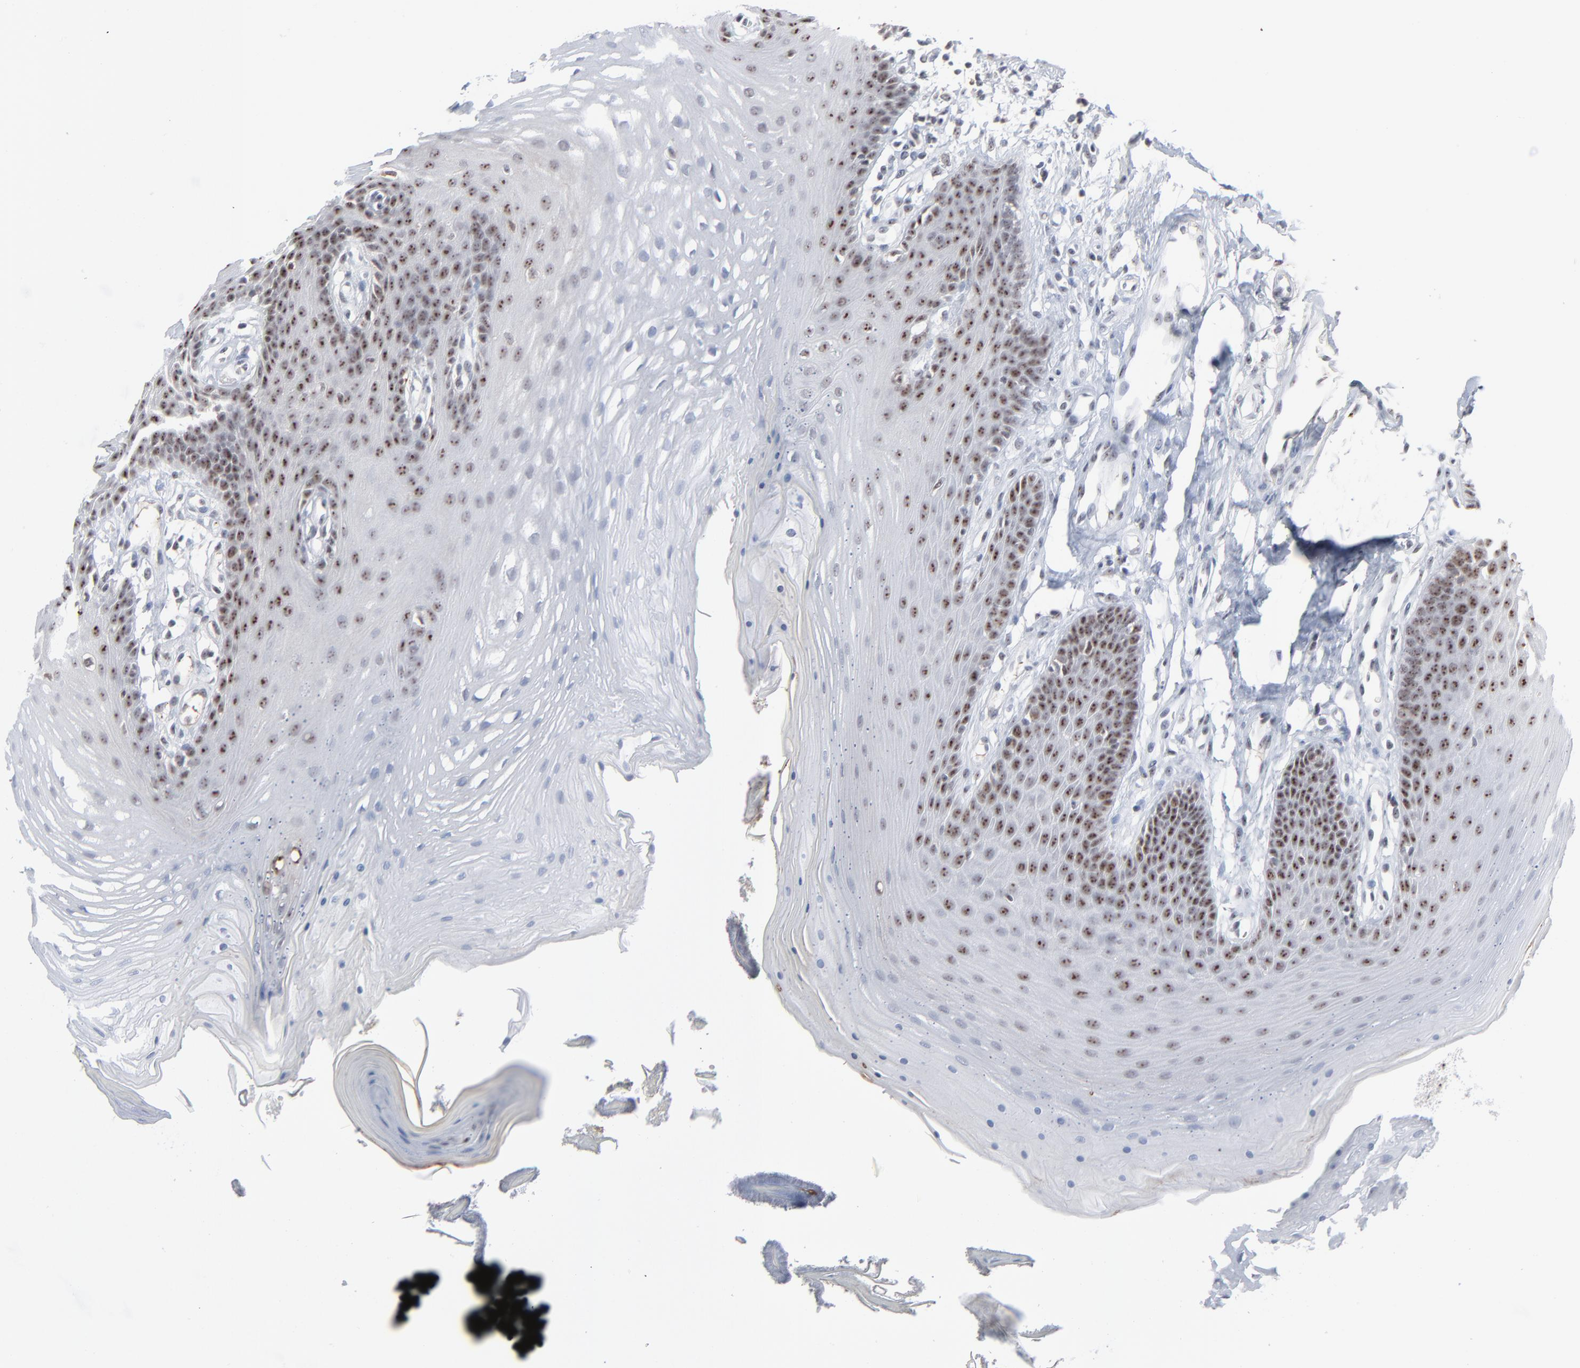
{"staining": {"intensity": "strong", "quantity": "25%-75%", "location": "nuclear"}, "tissue": "oral mucosa", "cell_type": "Squamous epithelial cells", "image_type": "normal", "snomed": [{"axis": "morphology", "description": "Normal tissue, NOS"}, {"axis": "topography", "description": "Oral tissue"}], "caption": "Immunohistochemical staining of normal oral mucosa demonstrates 25%-75% levels of strong nuclear protein expression in approximately 25%-75% of squamous epithelial cells.", "gene": "MPHOSPH6", "patient": {"sex": "male", "age": 62}}